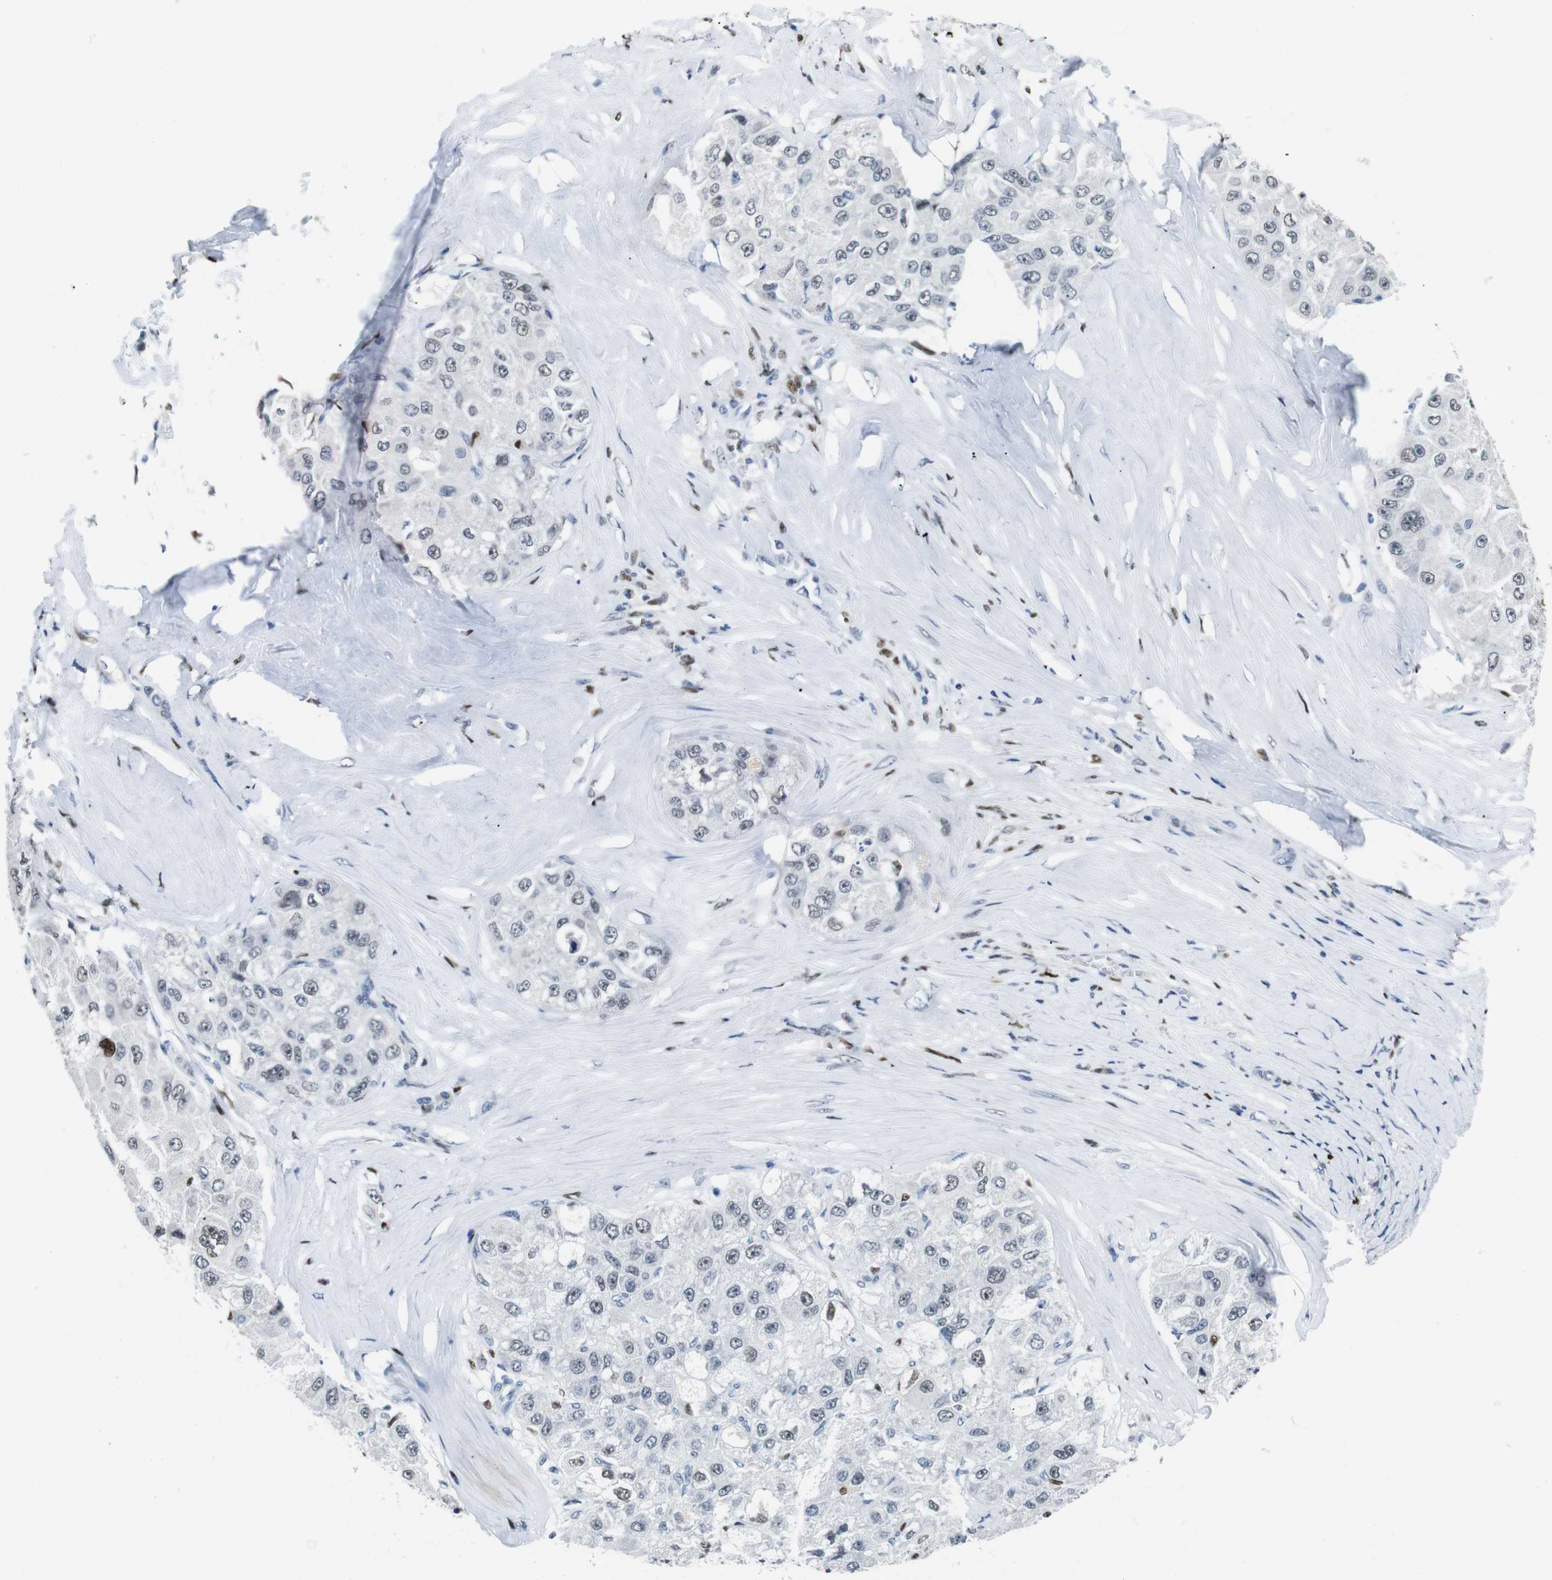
{"staining": {"intensity": "negative", "quantity": "none", "location": "none"}, "tissue": "liver cancer", "cell_type": "Tumor cells", "image_type": "cancer", "snomed": [{"axis": "morphology", "description": "Carcinoma, Hepatocellular, NOS"}, {"axis": "topography", "description": "Liver"}], "caption": "Human hepatocellular carcinoma (liver) stained for a protein using immunohistochemistry (IHC) demonstrates no positivity in tumor cells.", "gene": "IRF8", "patient": {"sex": "male", "age": 80}}